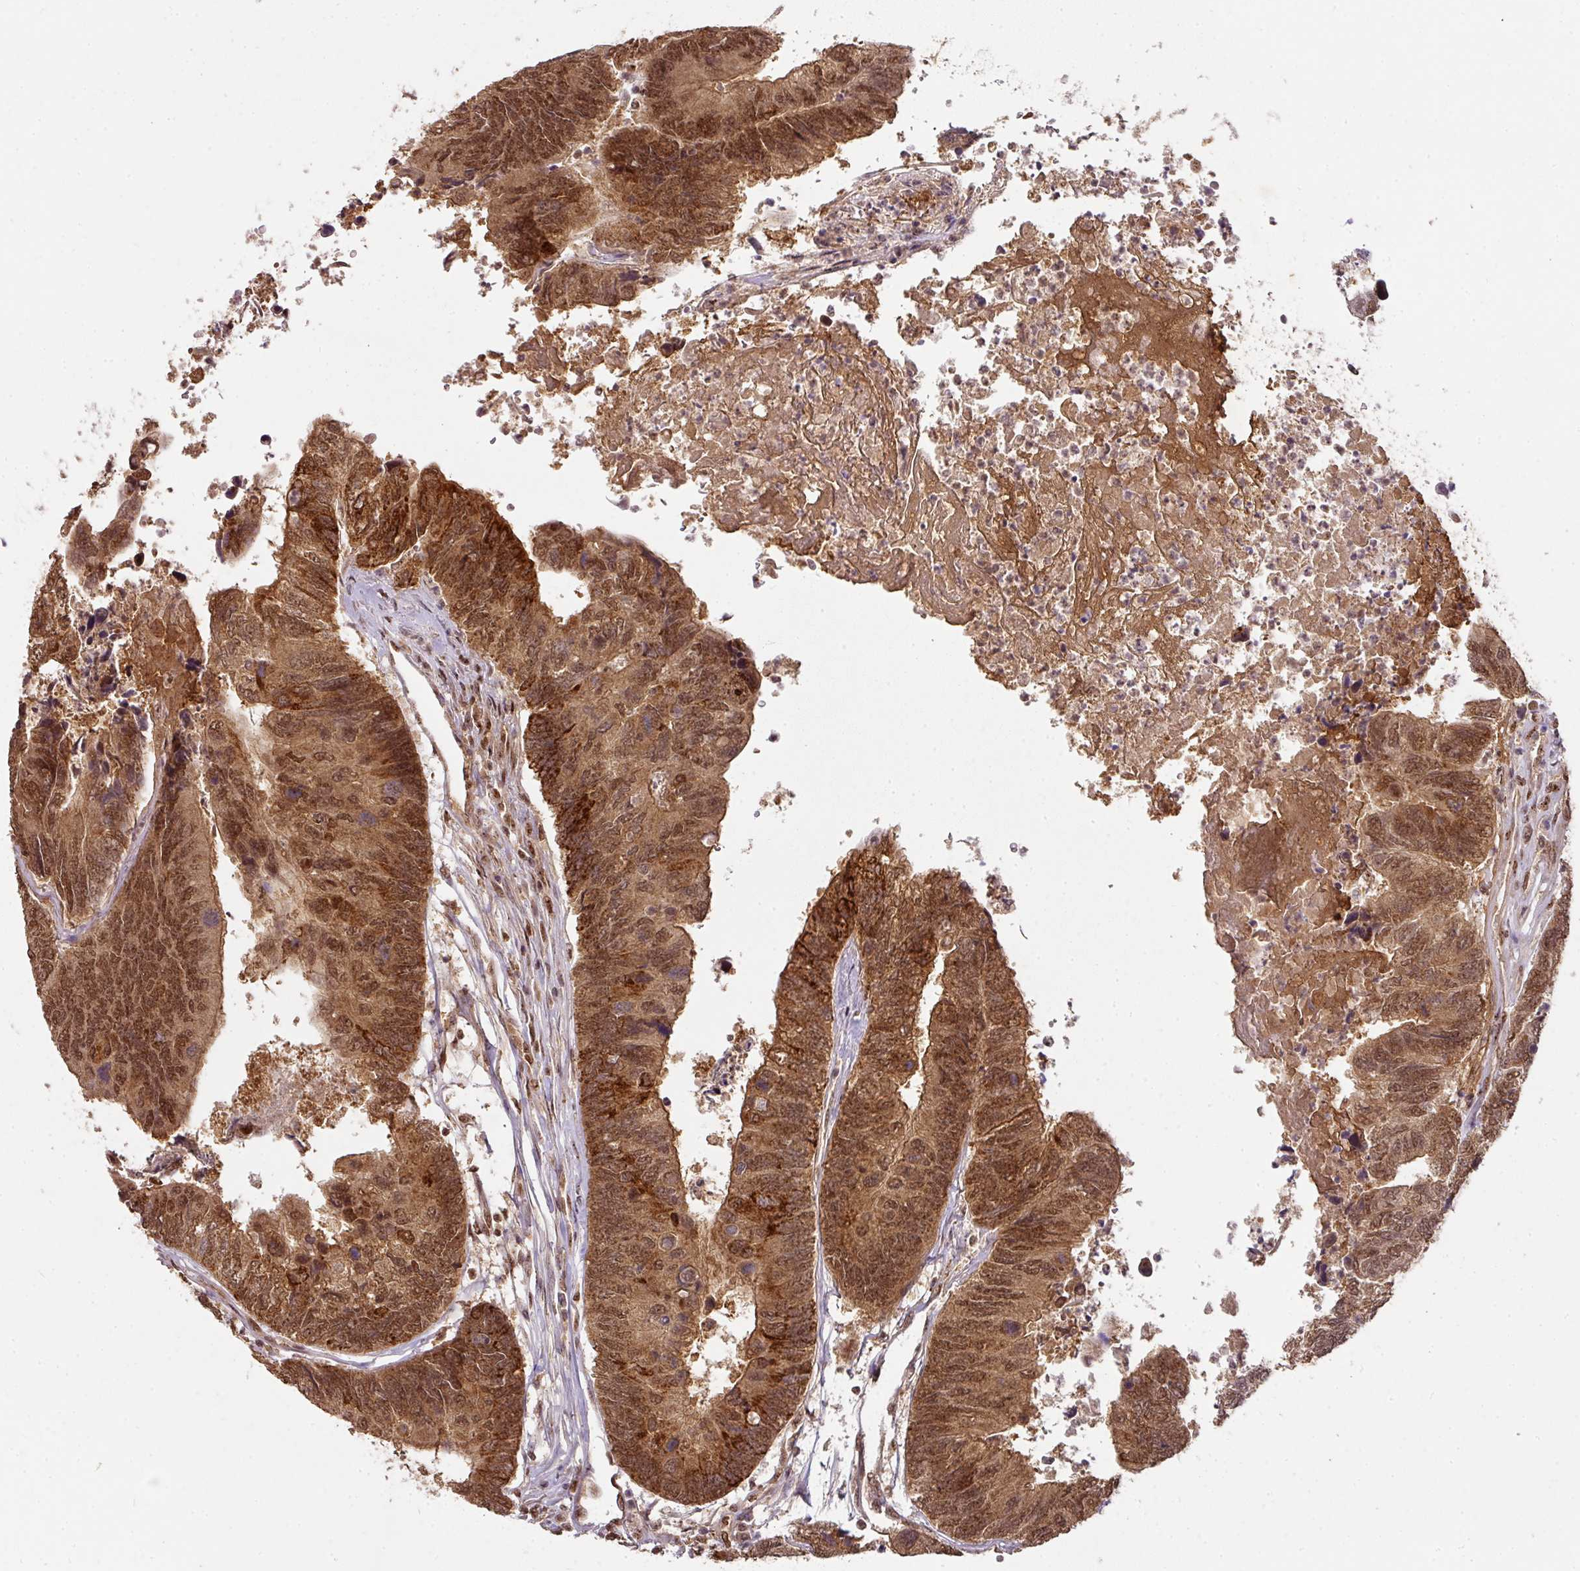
{"staining": {"intensity": "moderate", "quantity": ">75%", "location": "cytoplasmic/membranous,nuclear"}, "tissue": "colorectal cancer", "cell_type": "Tumor cells", "image_type": "cancer", "snomed": [{"axis": "morphology", "description": "Adenocarcinoma, NOS"}, {"axis": "topography", "description": "Colon"}], "caption": "Protein staining of adenocarcinoma (colorectal) tissue shows moderate cytoplasmic/membranous and nuclear expression in about >75% of tumor cells.", "gene": "RANBP9", "patient": {"sex": "female", "age": 67}}